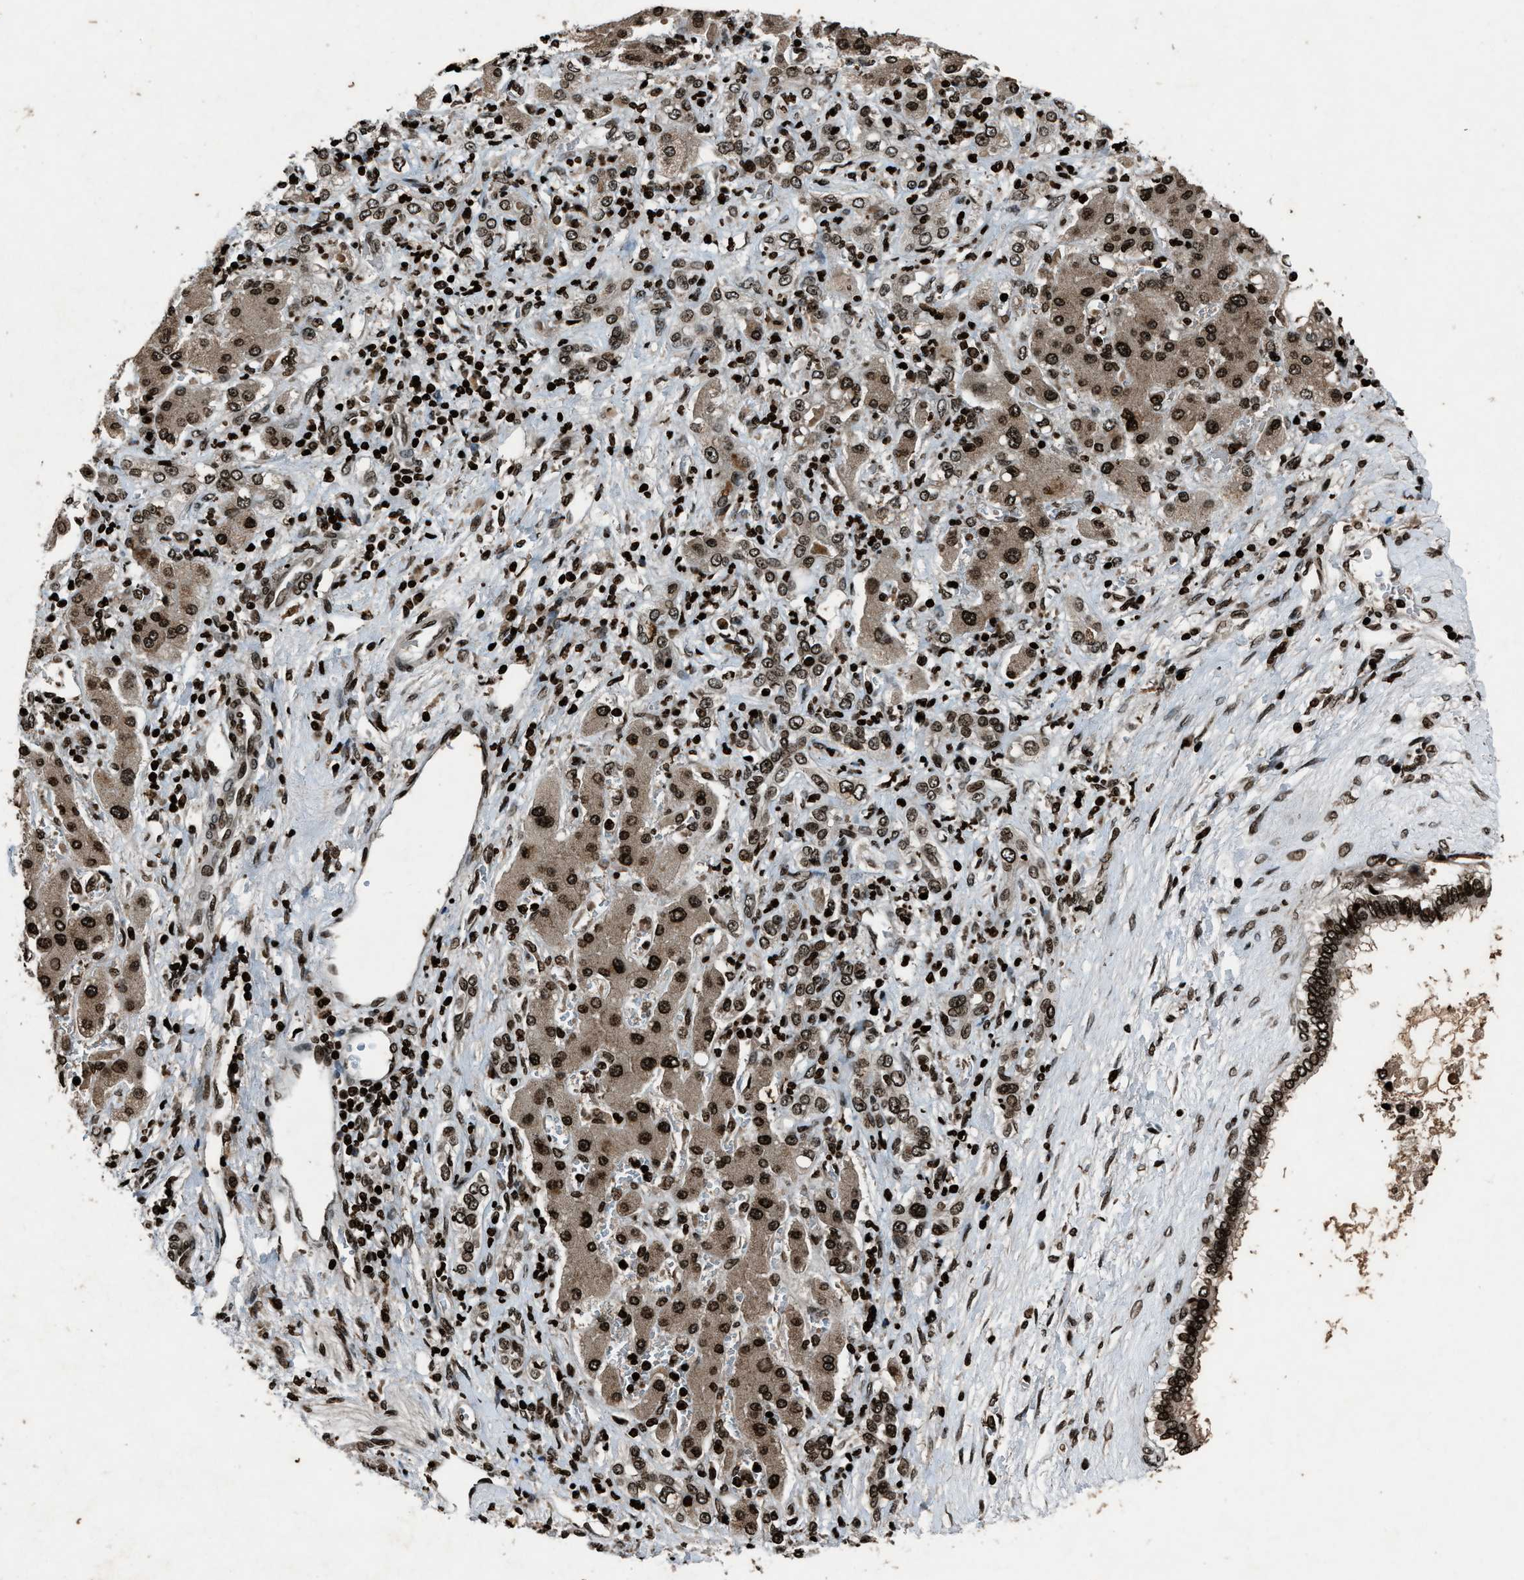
{"staining": {"intensity": "strong", "quantity": ">75%", "location": "nuclear"}, "tissue": "liver cancer", "cell_type": "Tumor cells", "image_type": "cancer", "snomed": [{"axis": "morphology", "description": "Cholangiocarcinoma"}, {"axis": "topography", "description": "Liver"}], "caption": "This image shows IHC staining of liver cancer (cholangiocarcinoma), with high strong nuclear positivity in approximately >75% of tumor cells.", "gene": "H4C1", "patient": {"sex": "male", "age": 50}}